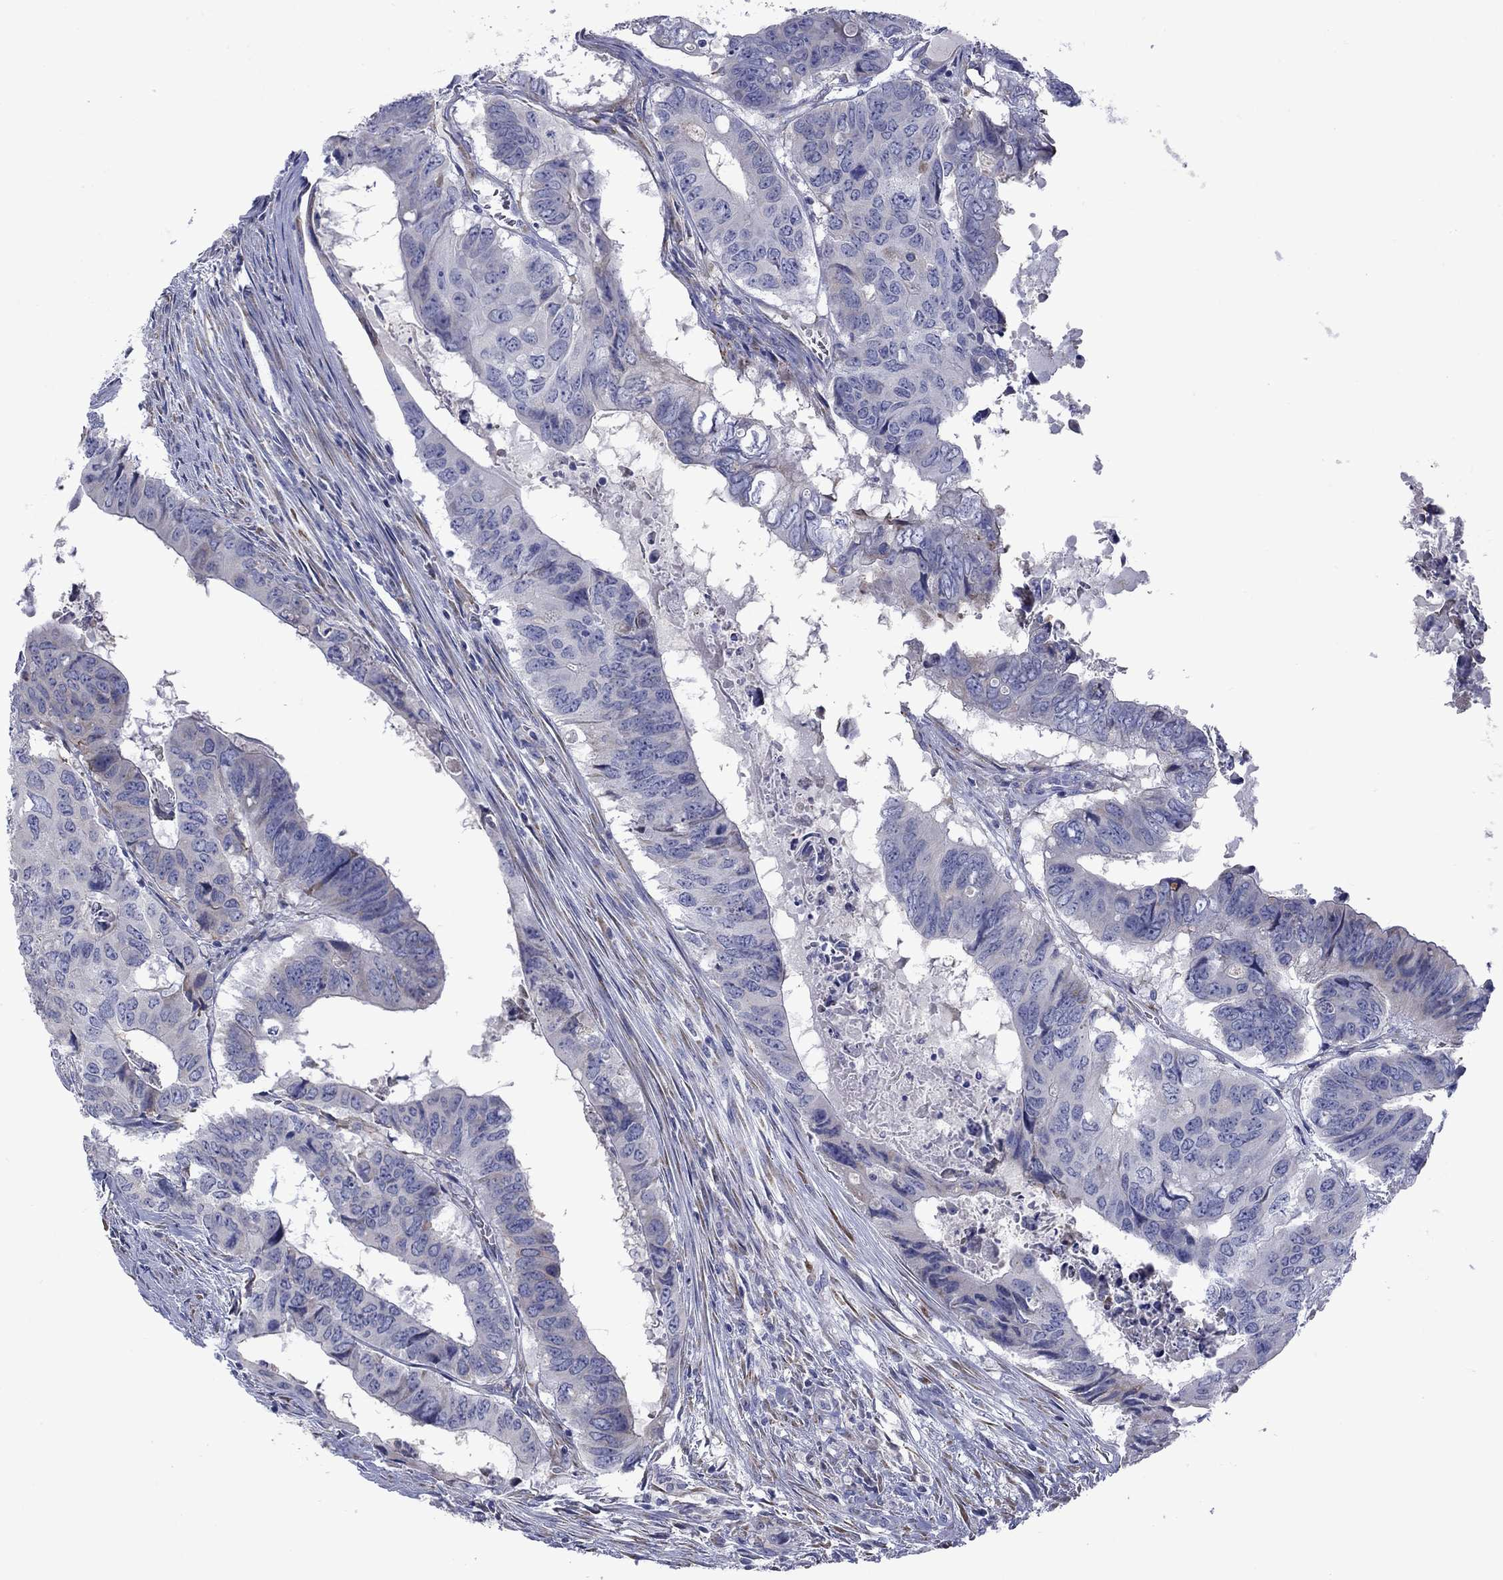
{"staining": {"intensity": "weak", "quantity": "<25%", "location": "cytoplasmic/membranous"}, "tissue": "colorectal cancer", "cell_type": "Tumor cells", "image_type": "cancer", "snomed": [{"axis": "morphology", "description": "Adenocarcinoma, NOS"}, {"axis": "topography", "description": "Colon"}], "caption": "Immunohistochemistry micrograph of neoplastic tissue: colorectal cancer stained with DAB shows no significant protein staining in tumor cells.", "gene": "TMPRSS11A", "patient": {"sex": "male", "age": 79}}